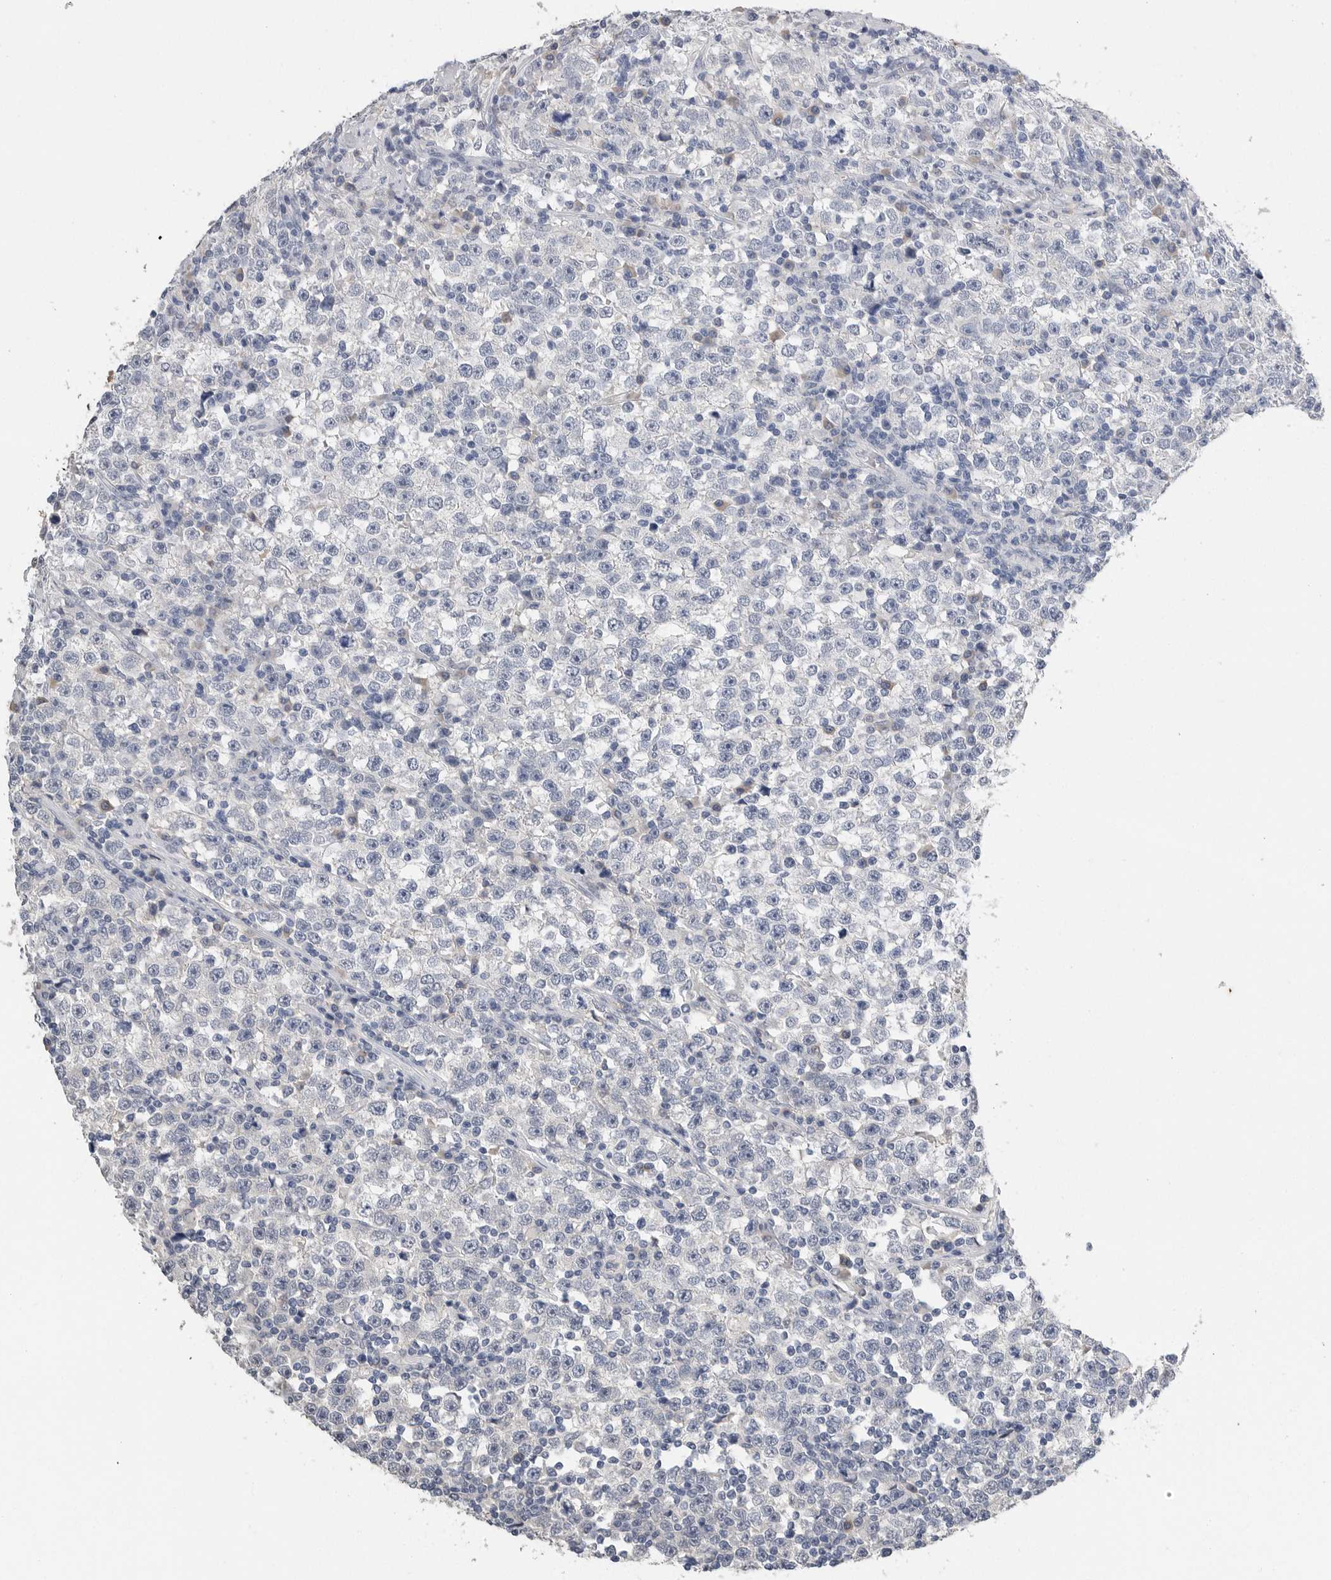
{"staining": {"intensity": "negative", "quantity": "none", "location": "none"}, "tissue": "testis cancer", "cell_type": "Tumor cells", "image_type": "cancer", "snomed": [{"axis": "morphology", "description": "Seminoma, NOS"}, {"axis": "topography", "description": "Testis"}], "caption": "Tumor cells show no significant protein positivity in seminoma (testis).", "gene": "FABP6", "patient": {"sex": "male", "age": 43}}